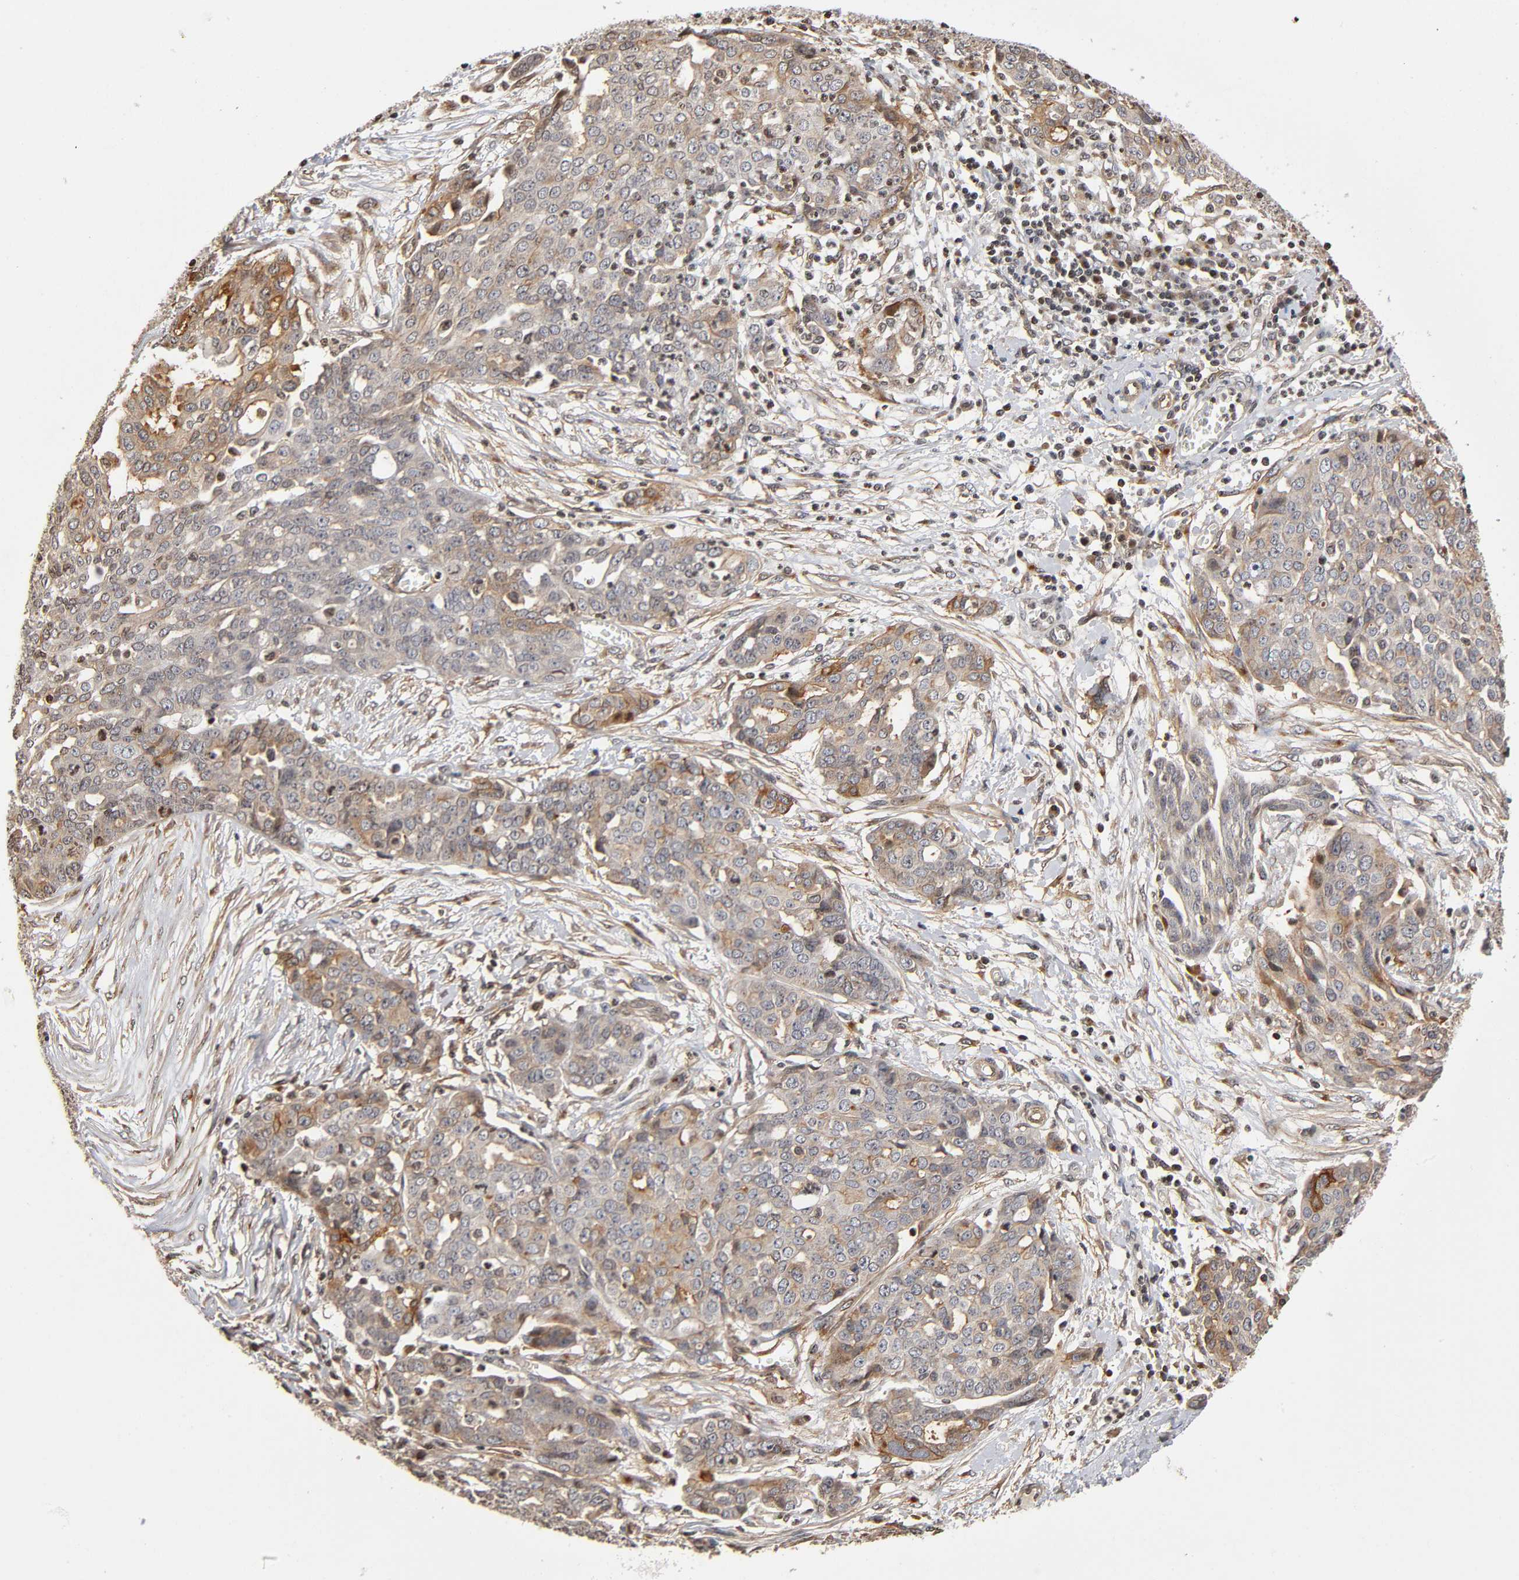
{"staining": {"intensity": "weak", "quantity": ">75%", "location": "cytoplasmic/membranous"}, "tissue": "ovarian cancer", "cell_type": "Tumor cells", "image_type": "cancer", "snomed": [{"axis": "morphology", "description": "Cystadenocarcinoma, serous, NOS"}, {"axis": "topography", "description": "Soft tissue"}, {"axis": "topography", "description": "Ovary"}], "caption": "A high-resolution image shows IHC staining of ovarian serous cystadenocarcinoma, which reveals weak cytoplasmic/membranous positivity in approximately >75% of tumor cells.", "gene": "ITGAV", "patient": {"sex": "female", "age": 57}}